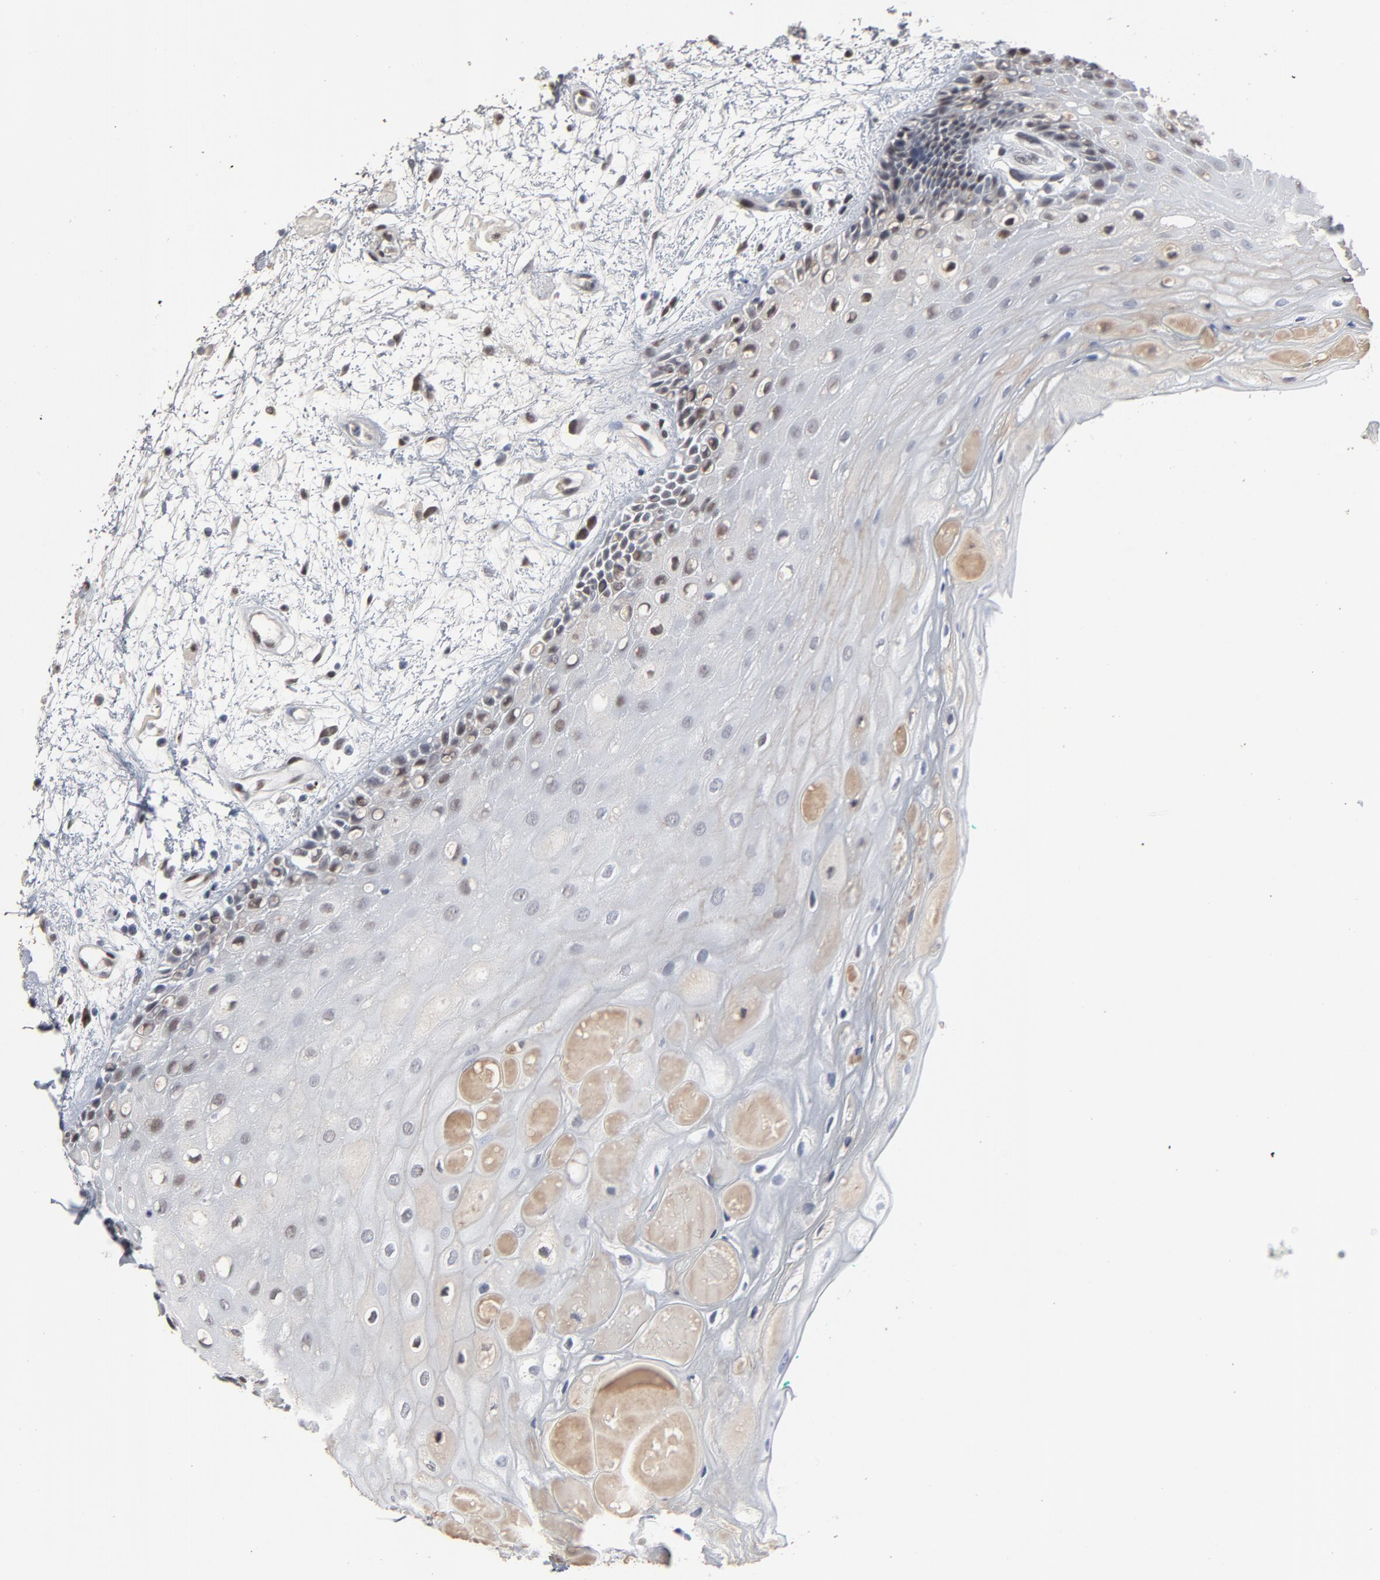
{"staining": {"intensity": "moderate", "quantity": "<25%", "location": "nuclear"}, "tissue": "oral mucosa", "cell_type": "Squamous epithelial cells", "image_type": "normal", "snomed": [{"axis": "morphology", "description": "Normal tissue, NOS"}, {"axis": "morphology", "description": "Squamous cell carcinoma, NOS"}, {"axis": "topography", "description": "Skeletal muscle"}, {"axis": "topography", "description": "Oral tissue"}, {"axis": "topography", "description": "Head-Neck"}], "caption": "Immunohistochemistry histopathology image of benign oral mucosa: human oral mucosa stained using IHC demonstrates low levels of moderate protein expression localized specifically in the nuclear of squamous epithelial cells, appearing as a nuclear brown color.", "gene": "ATF7", "patient": {"sex": "female", "age": 84}}